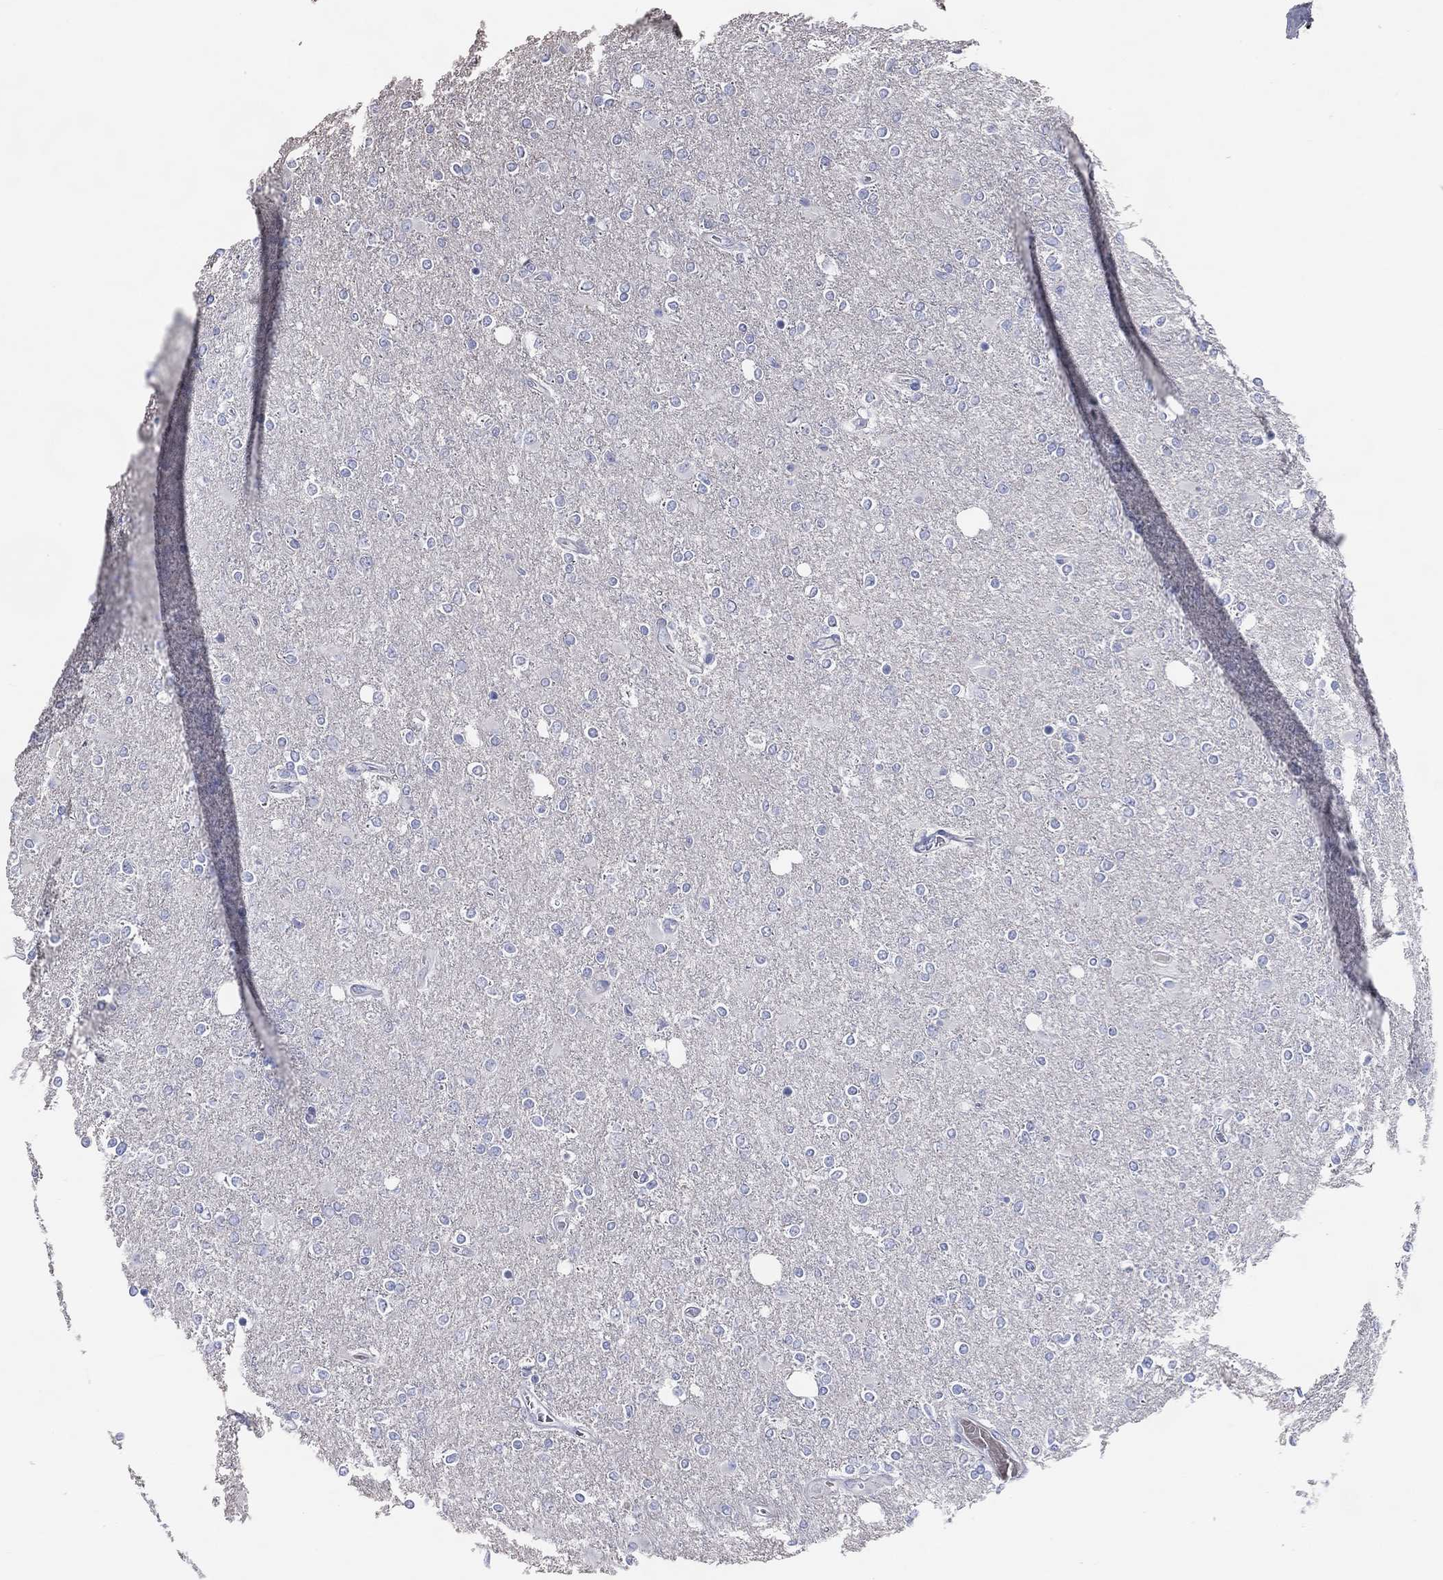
{"staining": {"intensity": "negative", "quantity": "none", "location": "none"}, "tissue": "glioma", "cell_type": "Tumor cells", "image_type": "cancer", "snomed": [{"axis": "morphology", "description": "Glioma, malignant, High grade"}, {"axis": "topography", "description": "Cerebral cortex"}], "caption": "An IHC histopathology image of glioma is shown. There is no staining in tumor cells of glioma.", "gene": "DNAH6", "patient": {"sex": "male", "age": 70}}